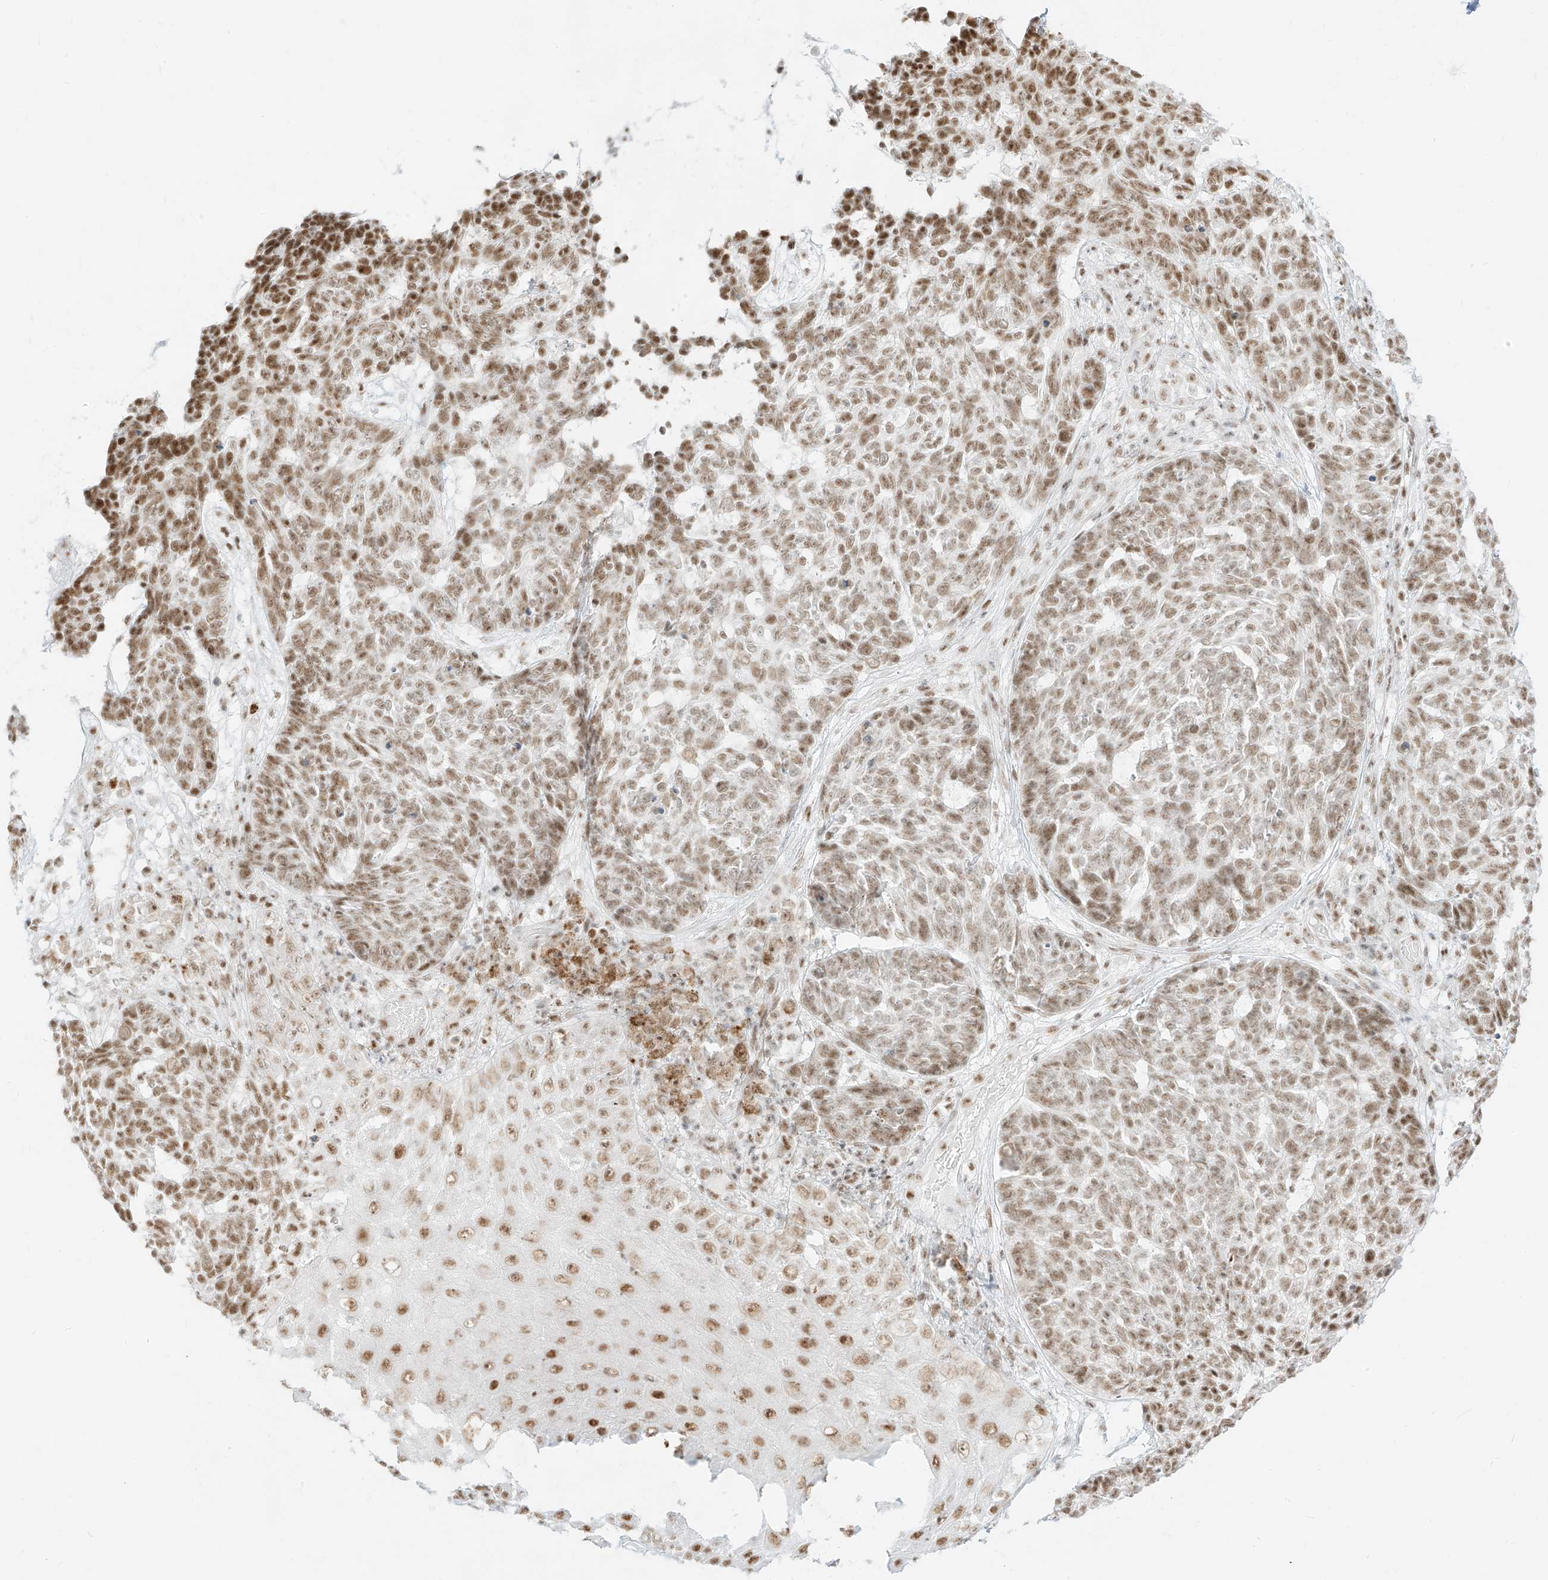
{"staining": {"intensity": "moderate", "quantity": ">75%", "location": "nuclear"}, "tissue": "skin cancer", "cell_type": "Tumor cells", "image_type": "cancer", "snomed": [{"axis": "morphology", "description": "Basal cell carcinoma"}, {"axis": "topography", "description": "Skin"}], "caption": "A brown stain shows moderate nuclear staining of a protein in human basal cell carcinoma (skin) tumor cells. The protein of interest is shown in brown color, while the nuclei are stained blue.", "gene": "SUPT5H", "patient": {"sex": "male", "age": 85}}